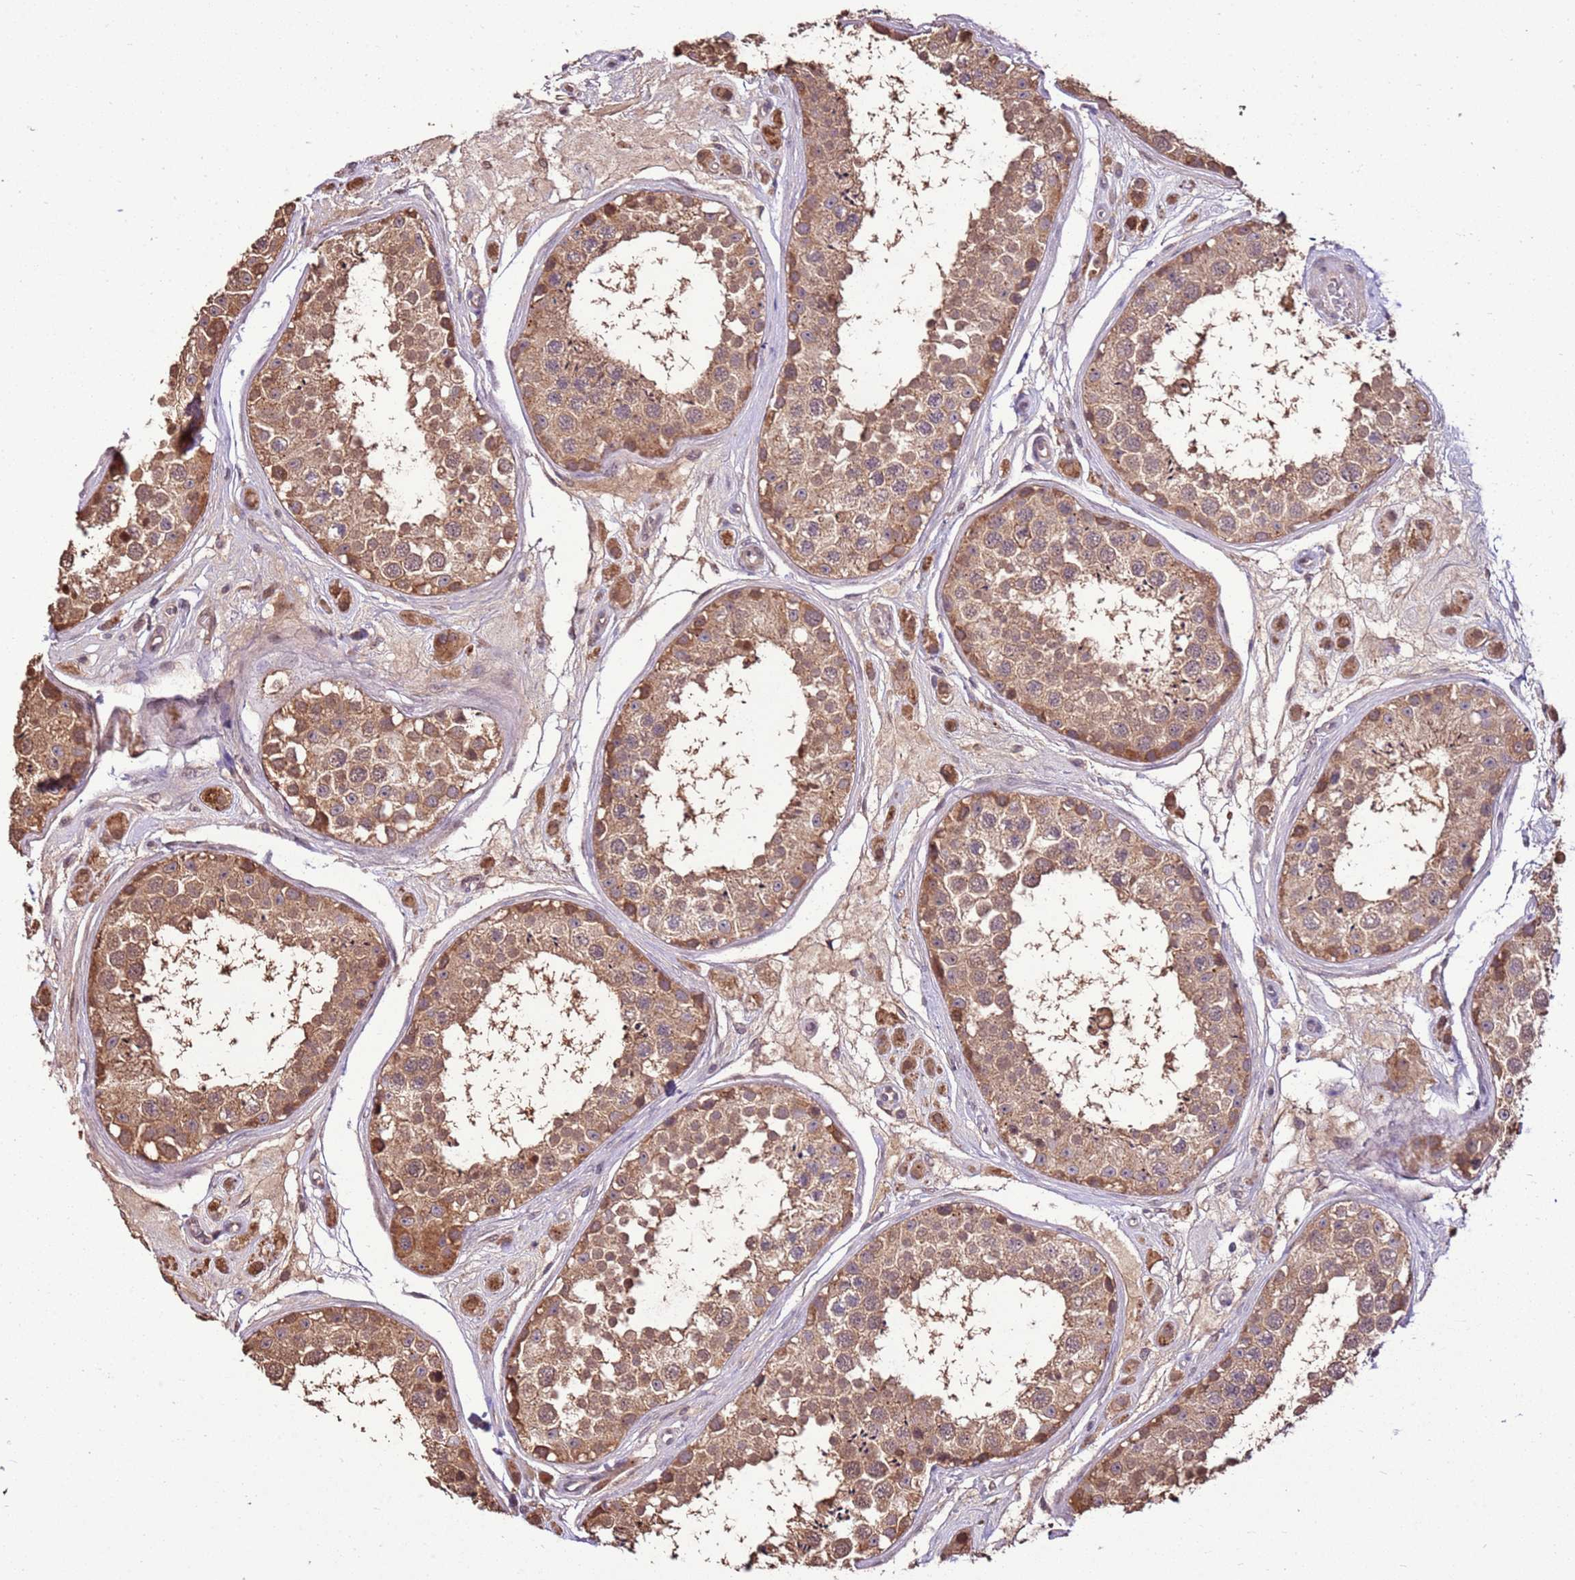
{"staining": {"intensity": "moderate", "quantity": ">75%", "location": "cytoplasmic/membranous,nuclear"}, "tissue": "testis", "cell_type": "Cells in seminiferous ducts", "image_type": "normal", "snomed": [{"axis": "morphology", "description": "Normal tissue, NOS"}, {"axis": "topography", "description": "Testis"}], "caption": "Cells in seminiferous ducts display medium levels of moderate cytoplasmic/membranous,nuclear expression in about >75% of cells in unremarkable human testis.", "gene": "BBS5", "patient": {"sex": "male", "age": 25}}